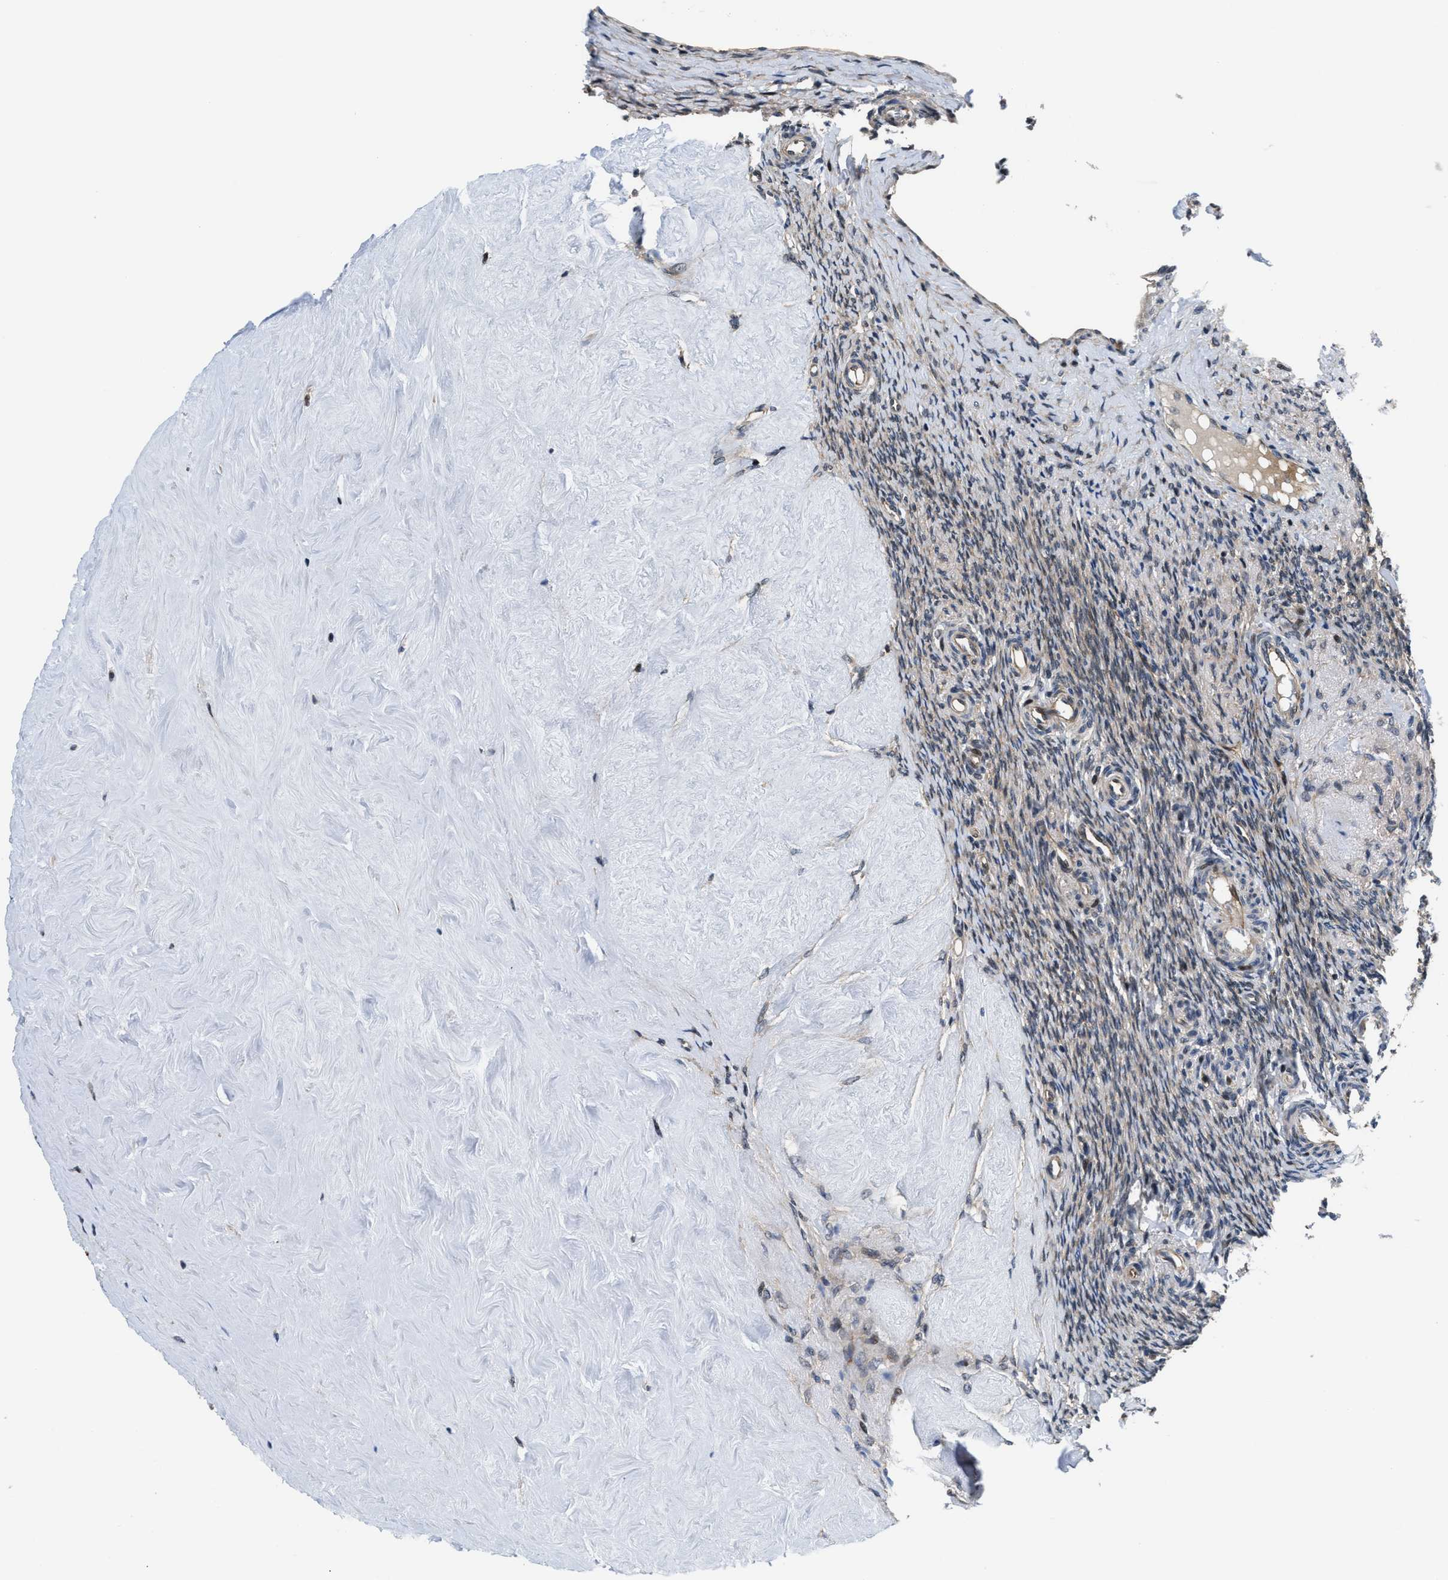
{"staining": {"intensity": "moderate", "quantity": ">75%", "location": "cytoplasmic/membranous"}, "tissue": "ovary", "cell_type": "Follicle cells", "image_type": "normal", "snomed": [{"axis": "morphology", "description": "Normal tissue, NOS"}, {"axis": "topography", "description": "Ovary"}], "caption": "Immunohistochemical staining of normal human ovary reveals moderate cytoplasmic/membranous protein expression in approximately >75% of follicle cells. The protein of interest is stained brown, and the nuclei are stained in blue (DAB (3,3'-diaminobenzidine) IHC with brightfield microscopy, high magnification).", "gene": "ALDH3A2", "patient": {"sex": "female", "age": 41}}